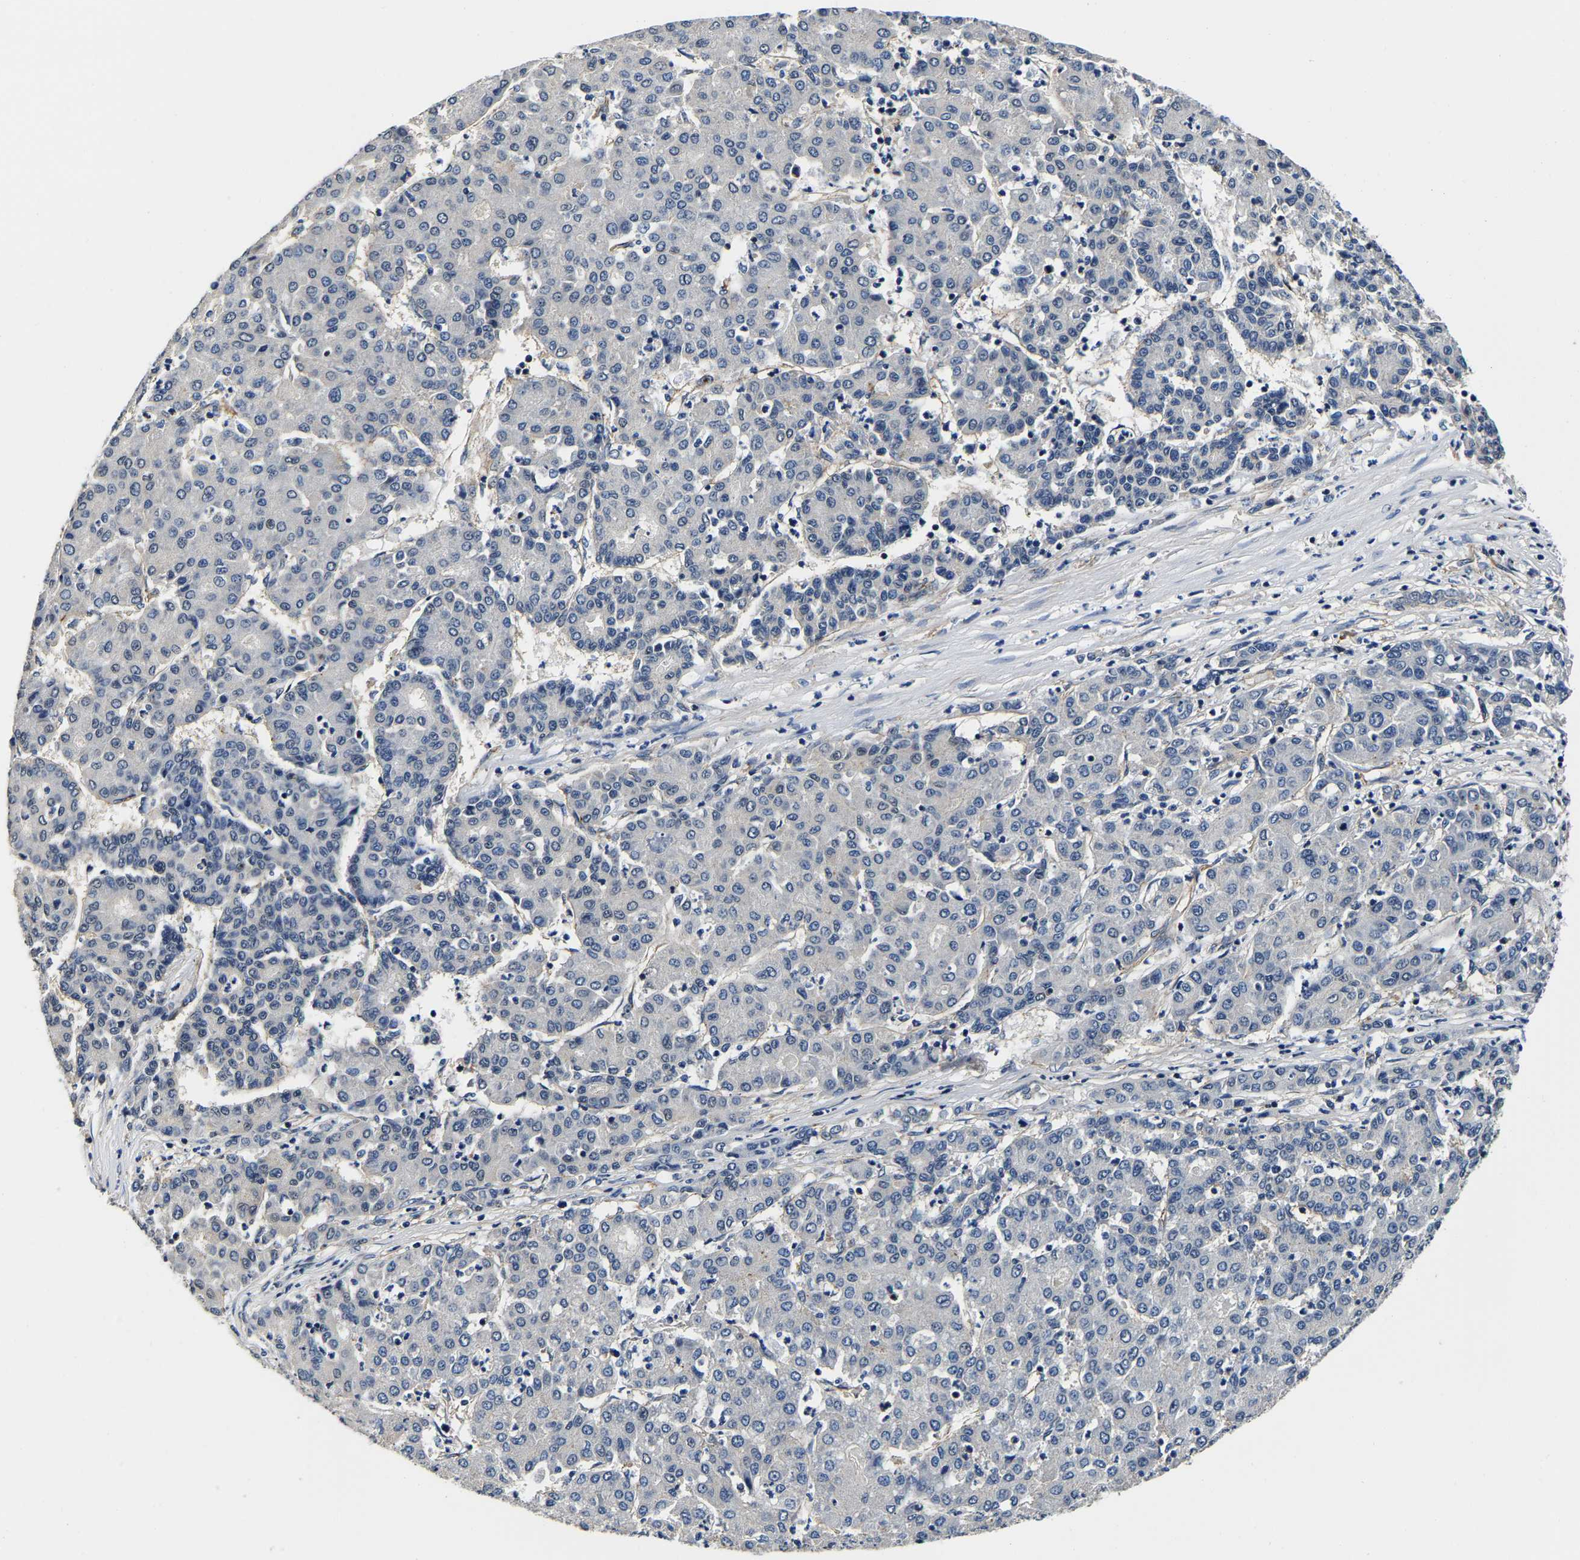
{"staining": {"intensity": "negative", "quantity": "none", "location": "none"}, "tissue": "liver cancer", "cell_type": "Tumor cells", "image_type": "cancer", "snomed": [{"axis": "morphology", "description": "Carcinoma, Hepatocellular, NOS"}, {"axis": "topography", "description": "Liver"}], "caption": "Immunohistochemical staining of hepatocellular carcinoma (liver) demonstrates no significant staining in tumor cells. Brightfield microscopy of immunohistochemistry (IHC) stained with DAB (brown) and hematoxylin (blue), captured at high magnification.", "gene": "SH3GLB1", "patient": {"sex": "male", "age": 65}}